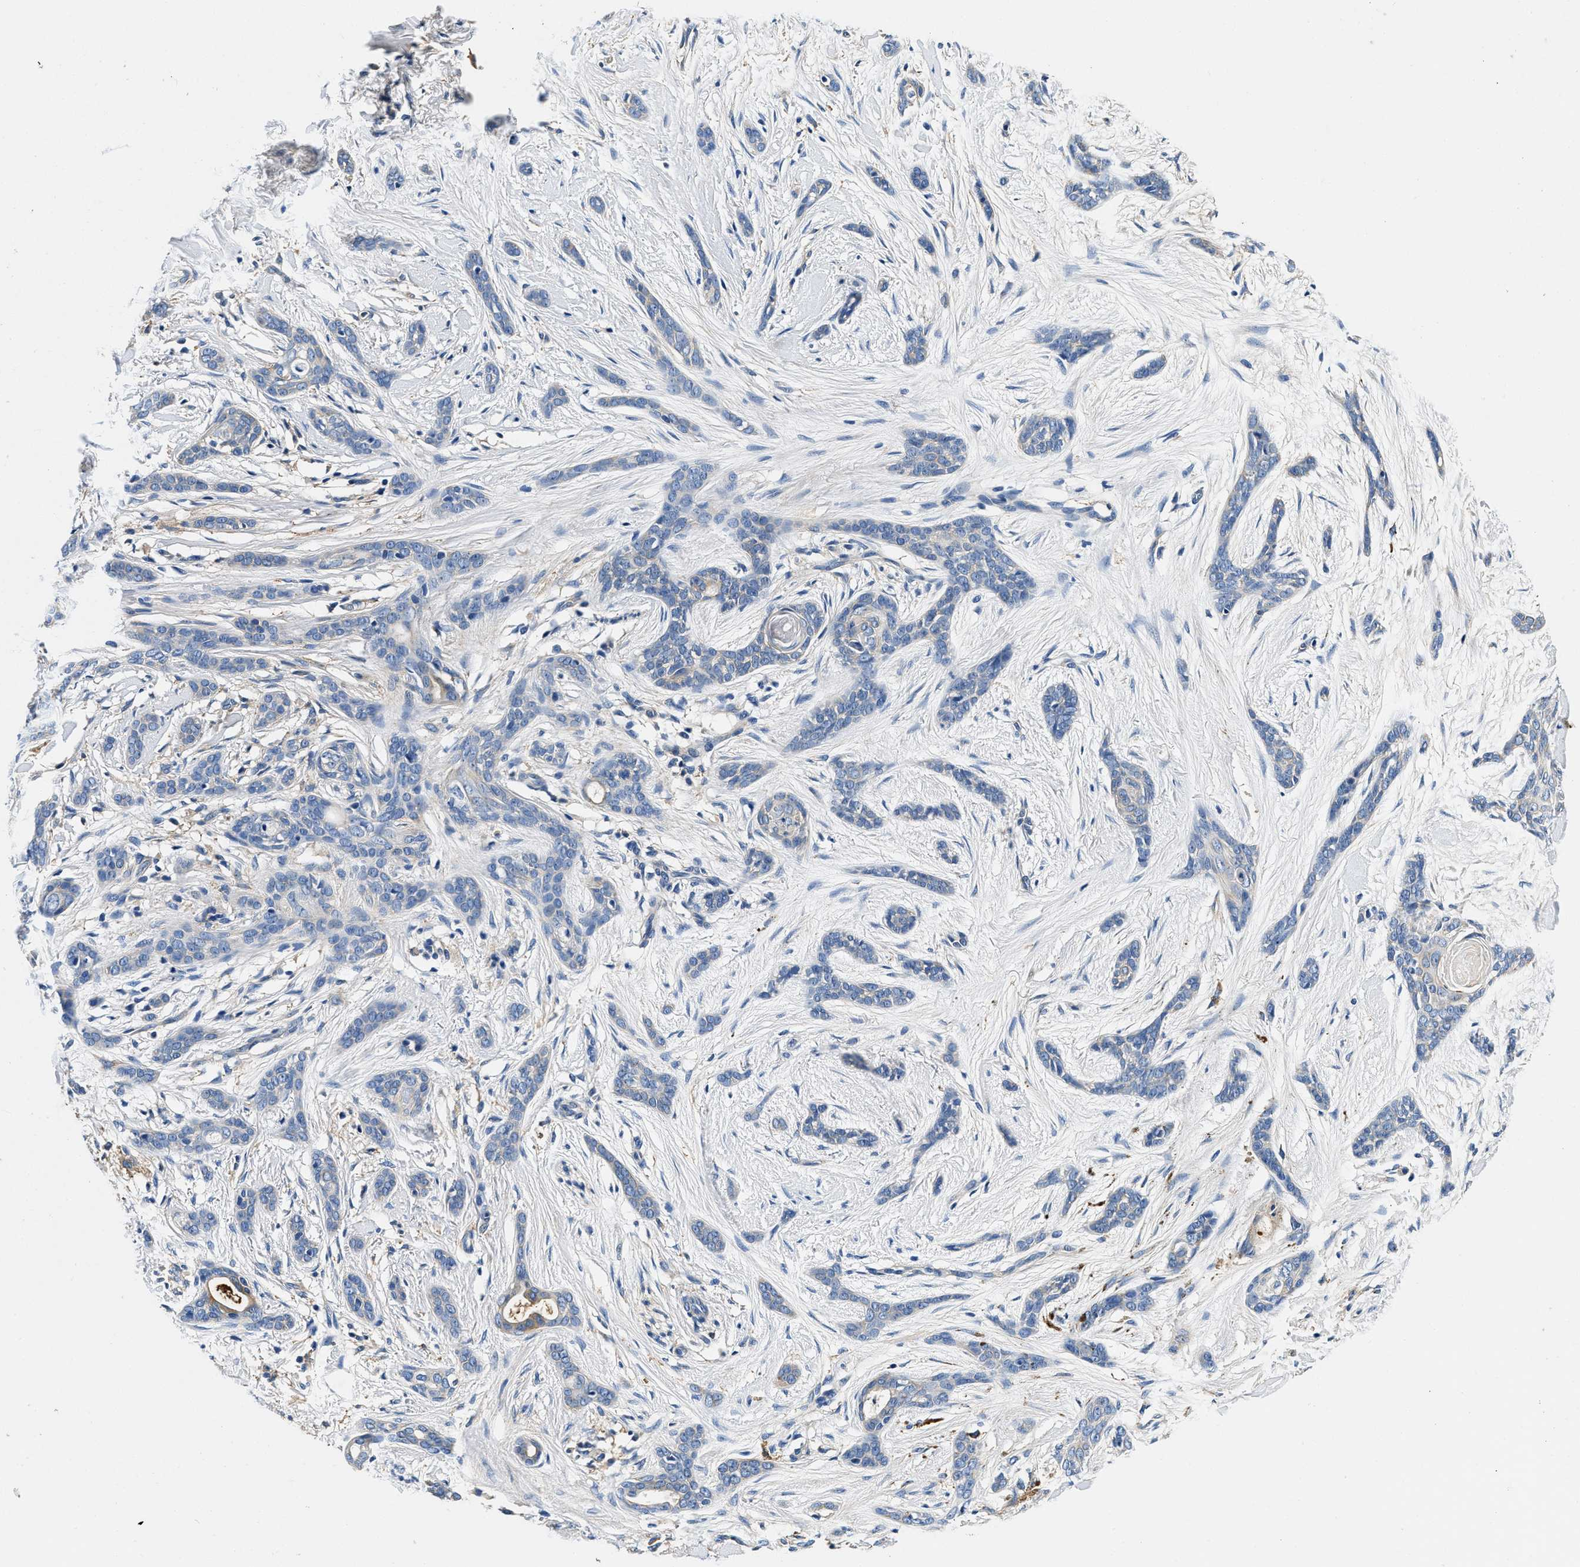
{"staining": {"intensity": "negative", "quantity": "none", "location": "none"}, "tissue": "skin cancer", "cell_type": "Tumor cells", "image_type": "cancer", "snomed": [{"axis": "morphology", "description": "Basal cell carcinoma"}, {"axis": "morphology", "description": "Adnexal tumor, benign"}, {"axis": "topography", "description": "Skin"}], "caption": "The micrograph demonstrates no staining of tumor cells in benign adnexal tumor (skin).", "gene": "ZFAND3", "patient": {"sex": "female", "age": 42}}